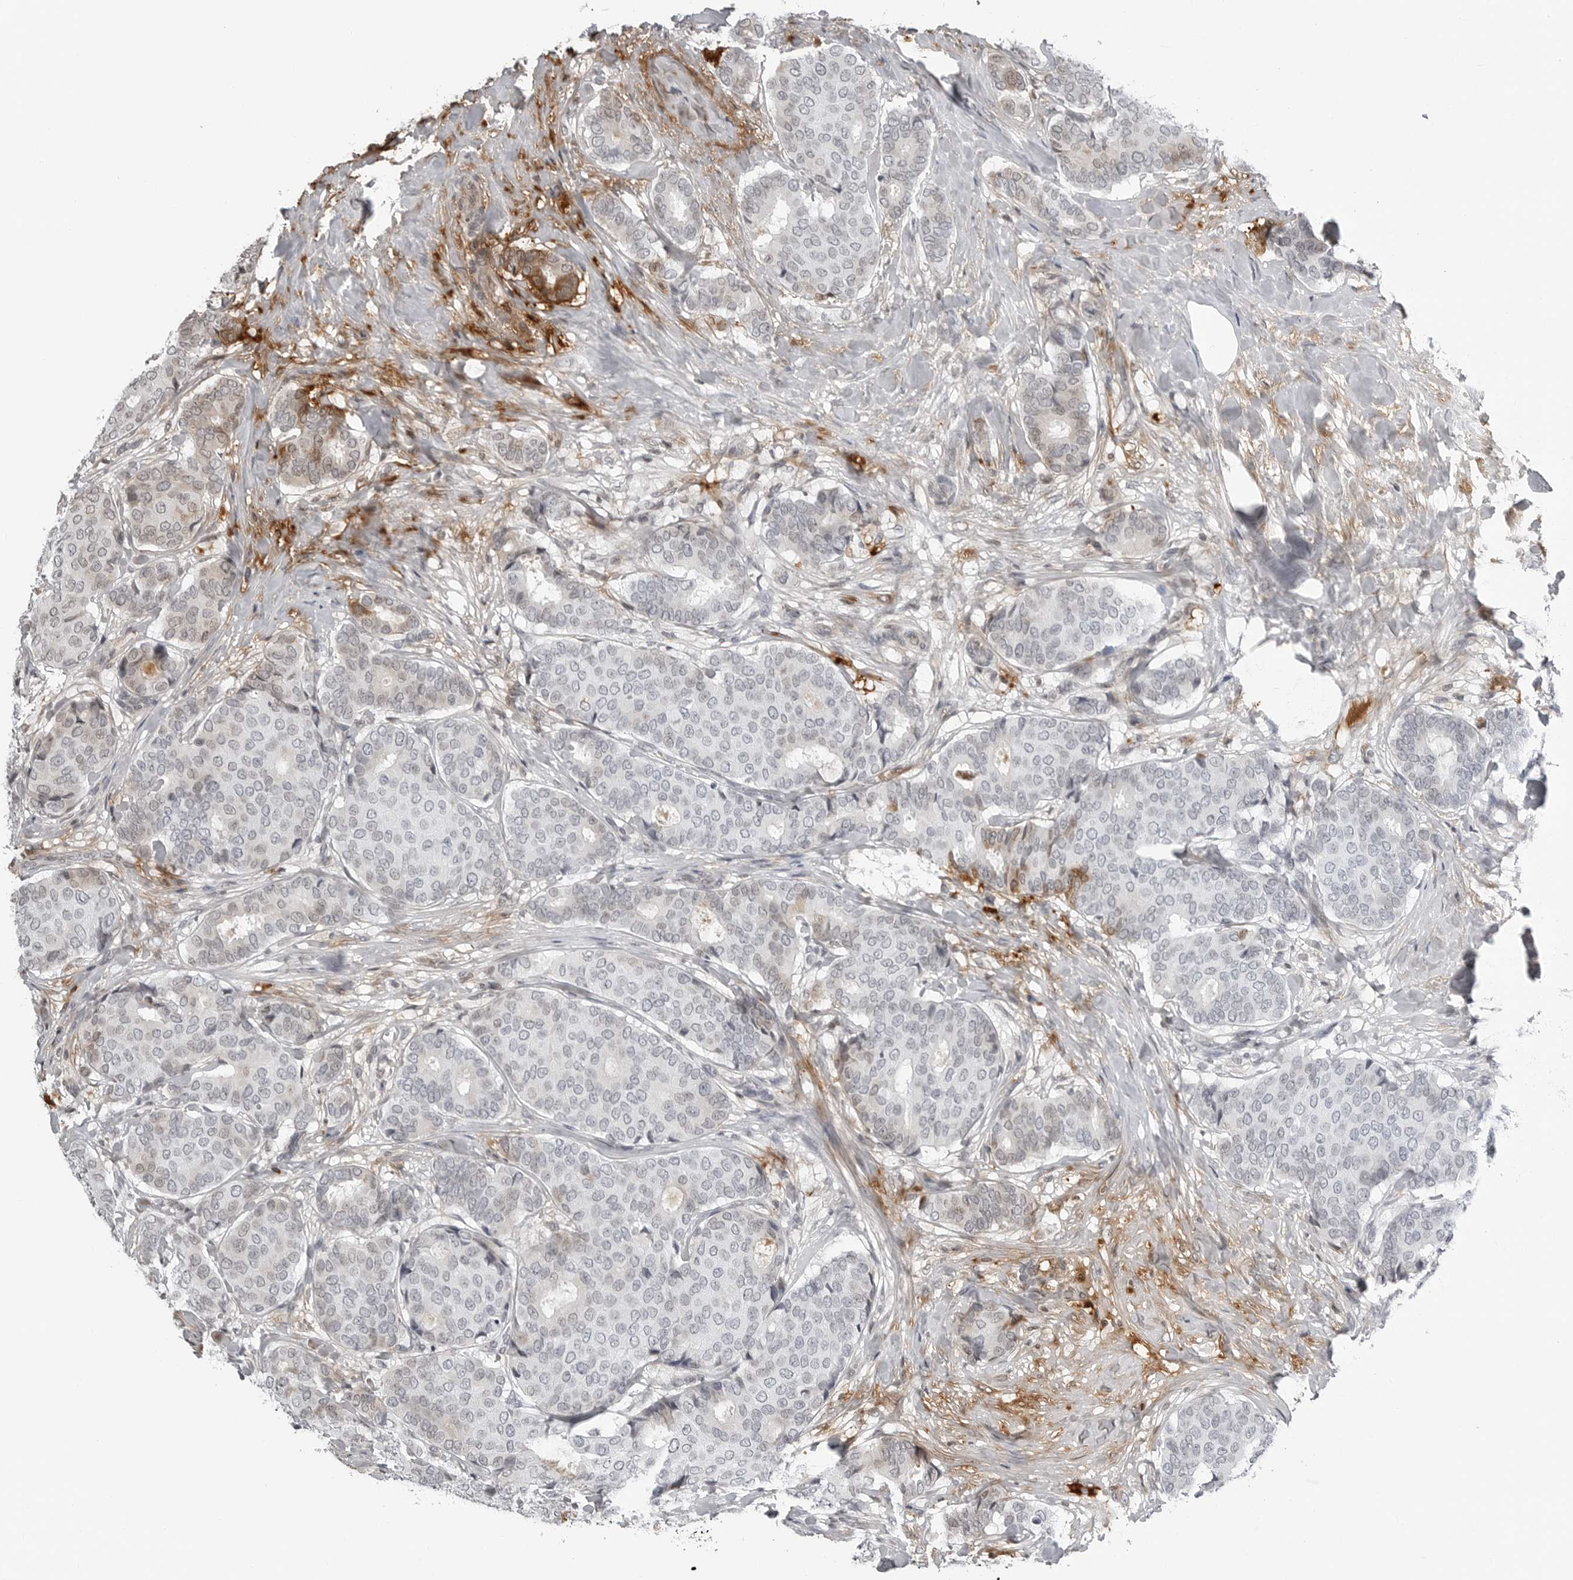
{"staining": {"intensity": "negative", "quantity": "none", "location": "none"}, "tissue": "breast cancer", "cell_type": "Tumor cells", "image_type": "cancer", "snomed": [{"axis": "morphology", "description": "Duct carcinoma"}, {"axis": "topography", "description": "Breast"}], "caption": "IHC image of human invasive ductal carcinoma (breast) stained for a protein (brown), which shows no staining in tumor cells. The staining is performed using DAB brown chromogen with nuclei counter-stained in using hematoxylin.", "gene": "CXCR5", "patient": {"sex": "female", "age": 75}}